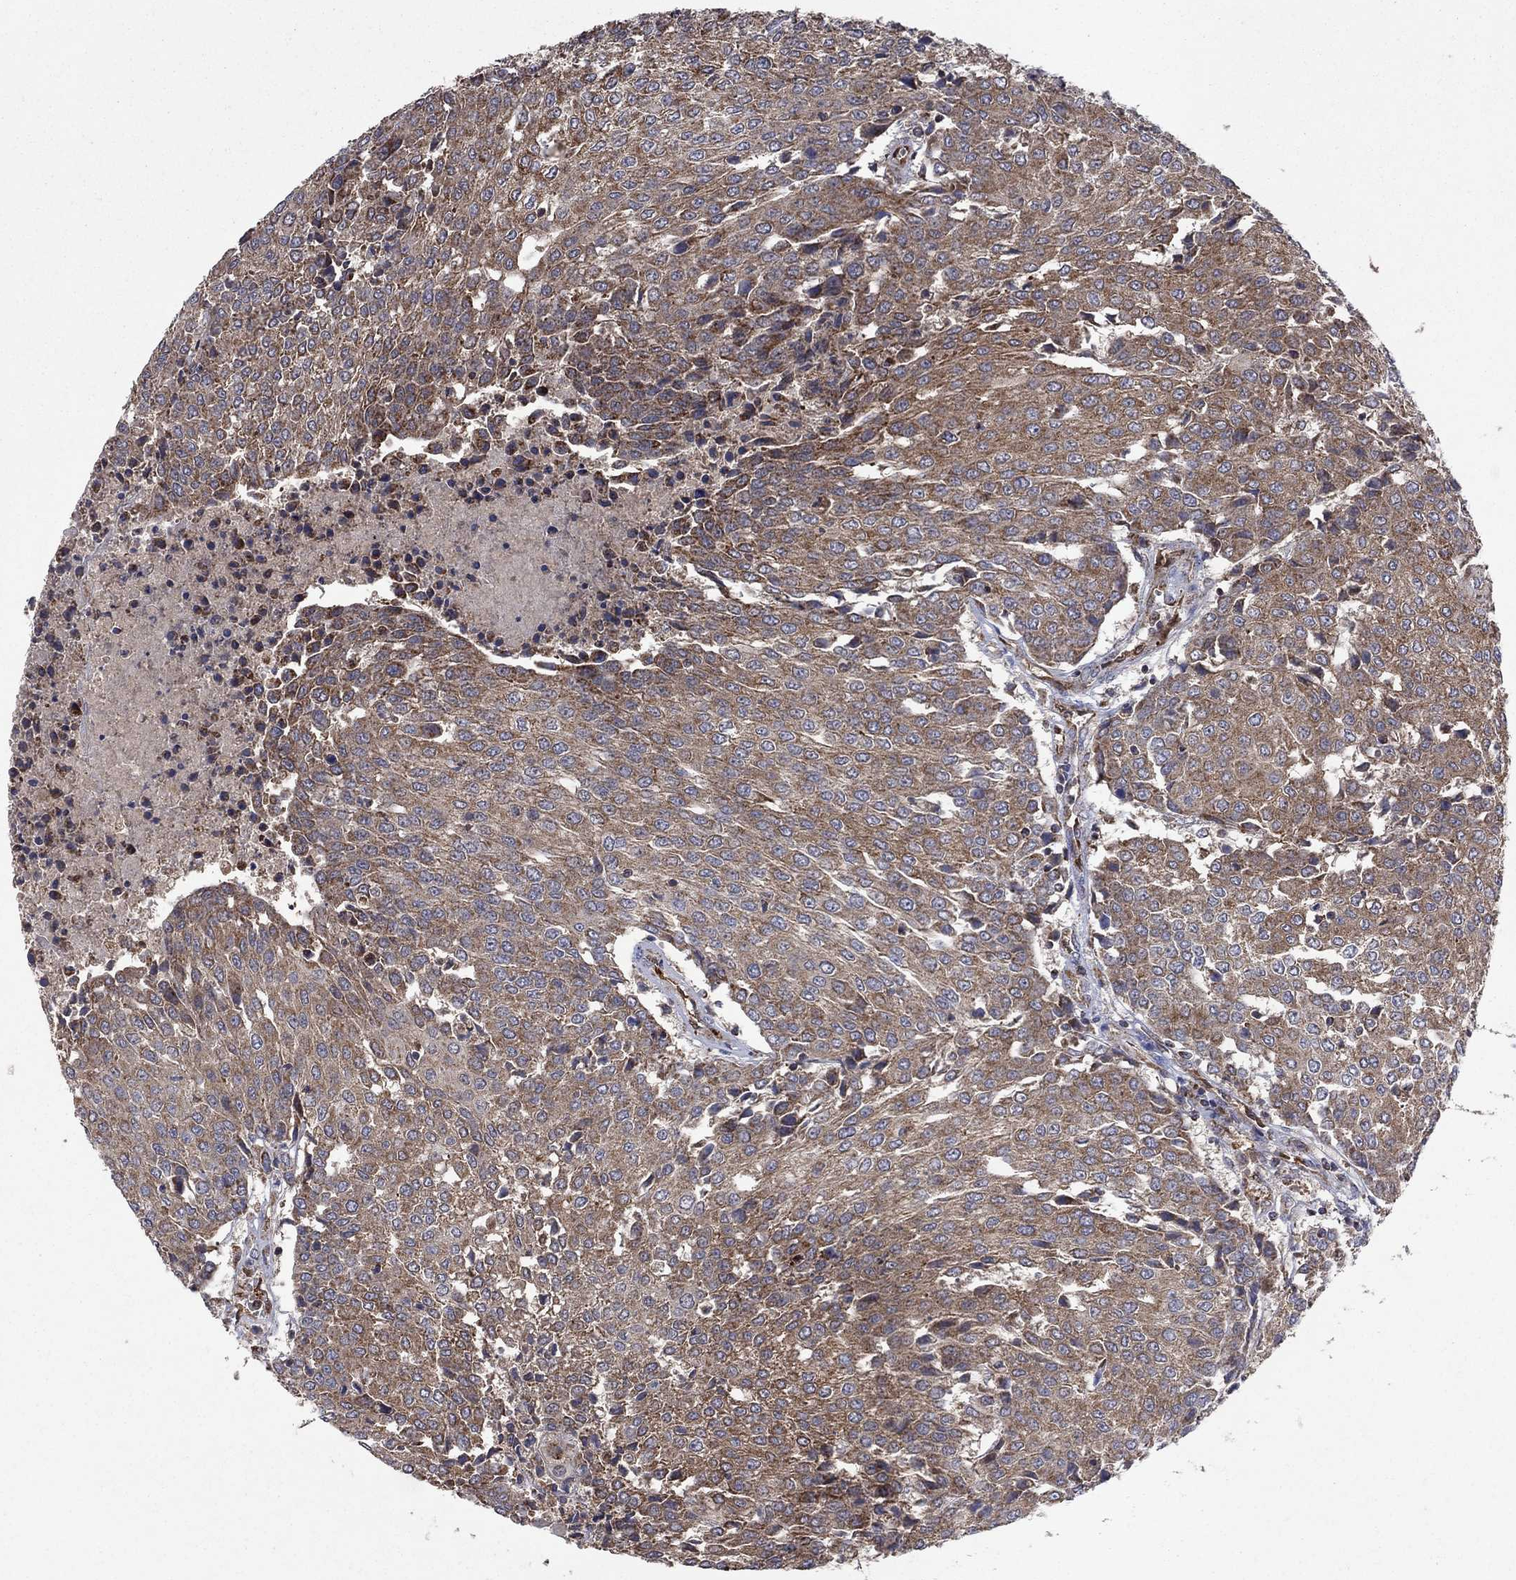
{"staining": {"intensity": "moderate", "quantity": "25%-75%", "location": "cytoplasmic/membranous"}, "tissue": "urothelial cancer", "cell_type": "Tumor cells", "image_type": "cancer", "snomed": [{"axis": "morphology", "description": "Urothelial carcinoma, High grade"}, {"axis": "topography", "description": "Urinary bladder"}], "caption": "Immunohistochemistry (IHC) of human urothelial cancer displays medium levels of moderate cytoplasmic/membranous staining in approximately 25%-75% of tumor cells.", "gene": "DPH1", "patient": {"sex": "female", "age": 85}}